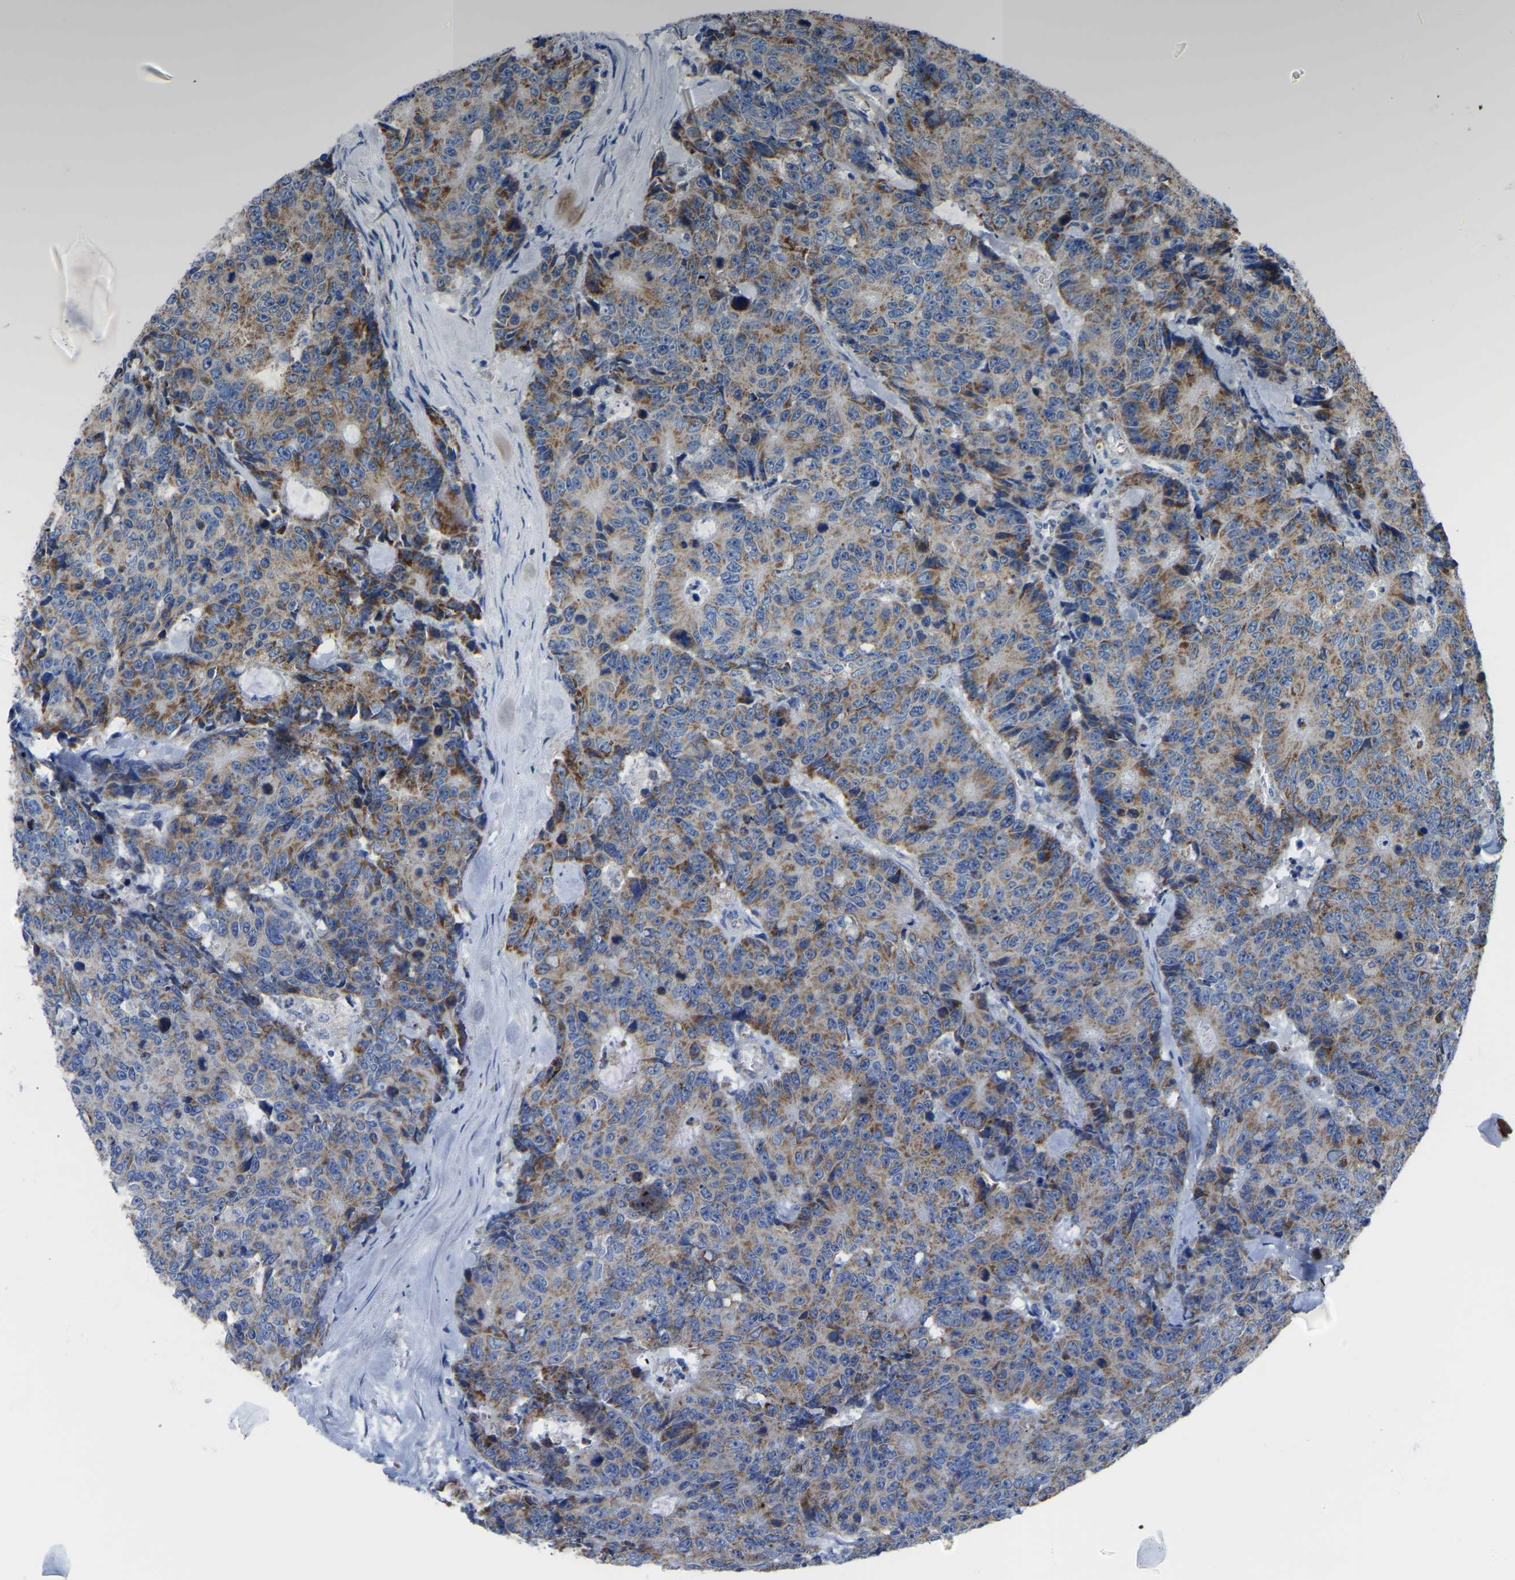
{"staining": {"intensity": "moderate", "quantity": ">75%", "location": "cytoplasmic/membranous"}, "tissue": "colorectal cancer", "cell_type": "Tumor cells", "image_type": "cancer", "snomed": [{"axis": "morphology", "description": "Adenocarcinoma, NOS"}, {"axis": "topography", "description": "Colon"}], "caption": "A brown stain shows moderate cytoplasmic/membranous expression of a protein in colorectal cancer tumor cells.", "gene": "ETFA", "patient": {"sex": "female", "age": 86}}